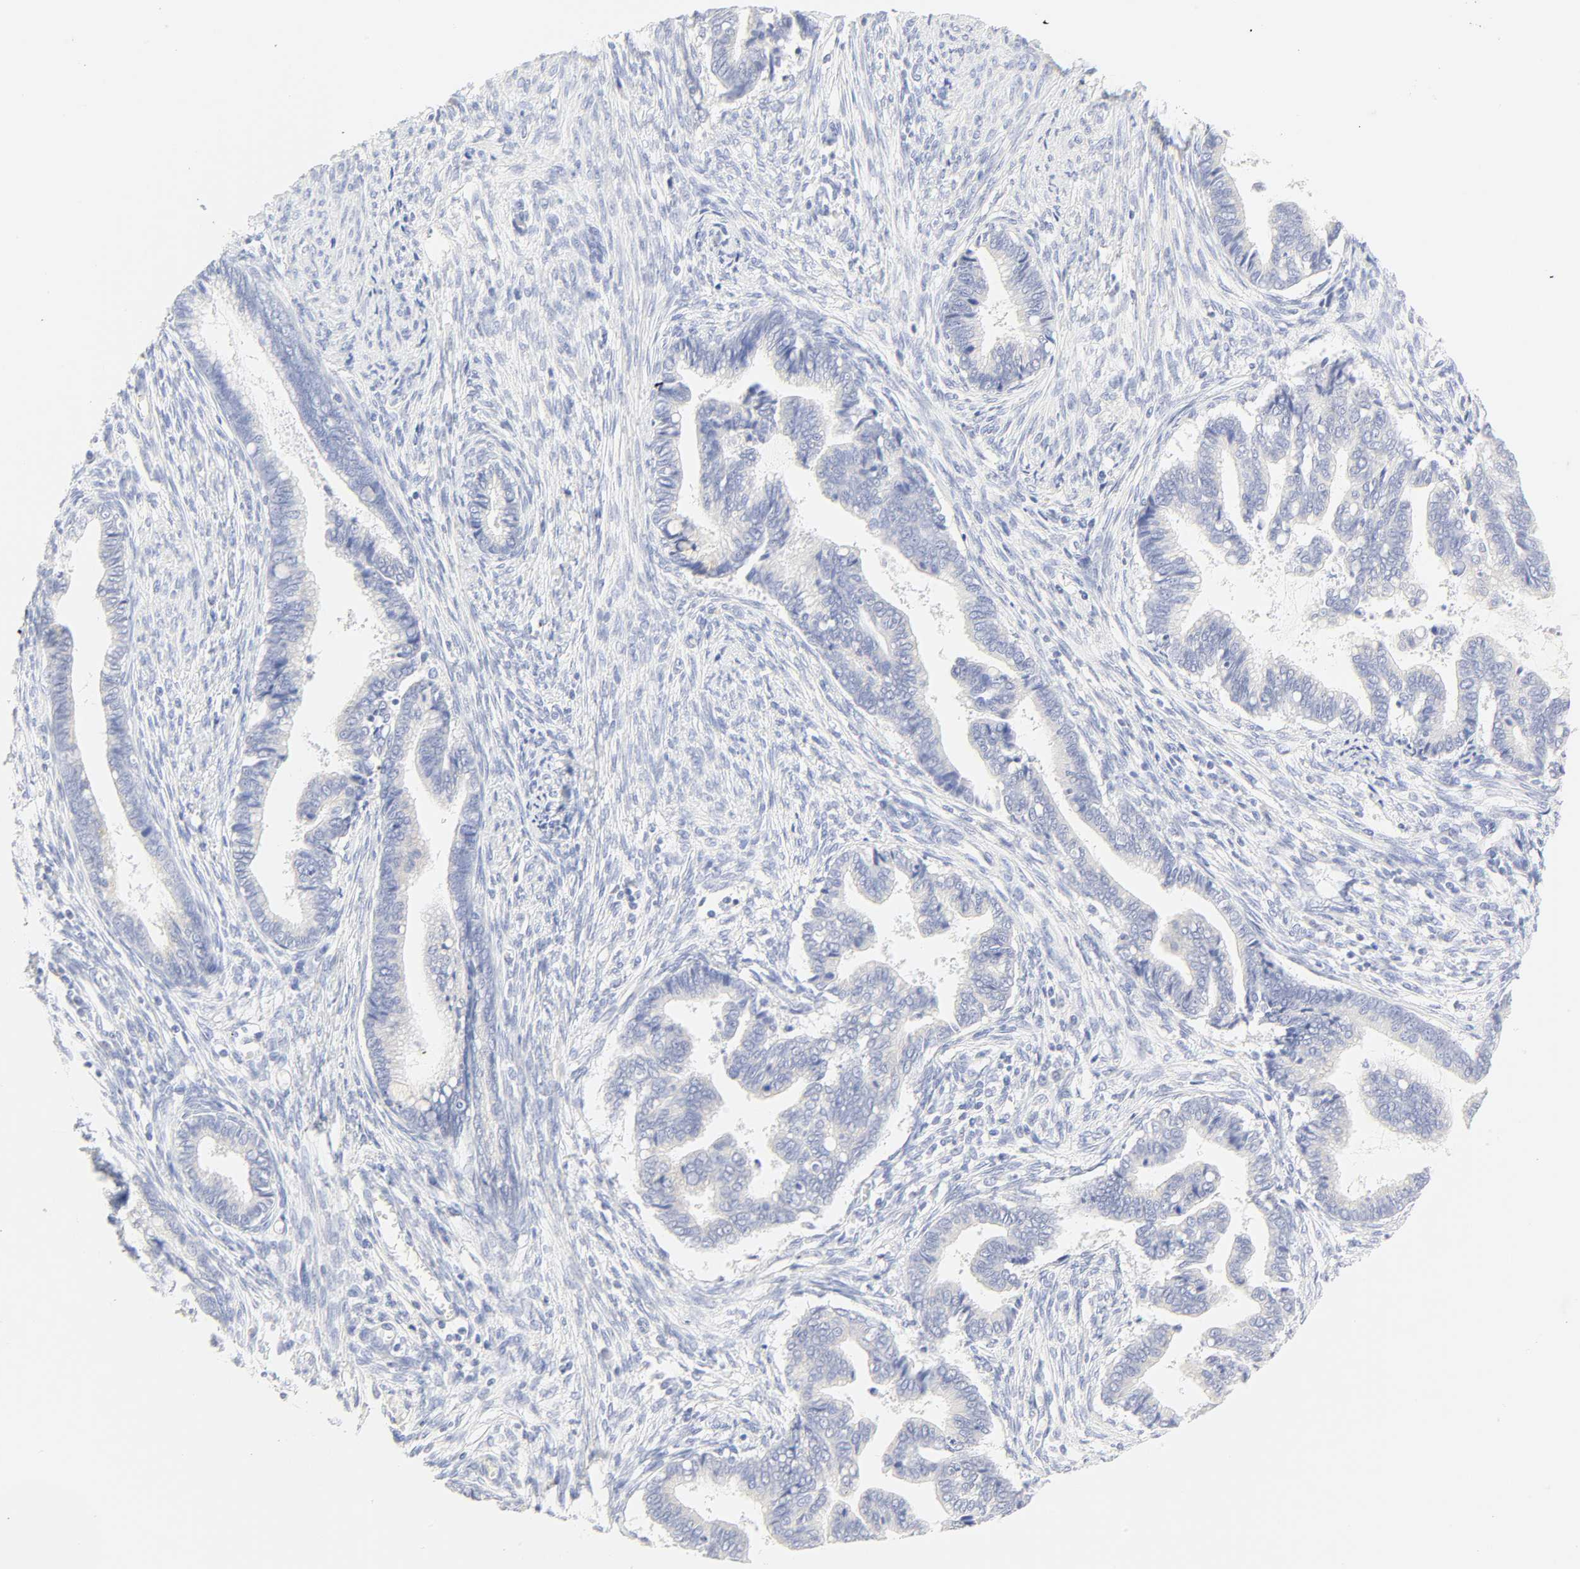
{"staining": {"intensity": "negative", "quantity": "none", "location": "none"}, "tissue": "cervical cancer", "cell_type": "Tumor cells", "image_type": "cancer", "snomed": [{"axis": "morphology", "description": "Adenocarcinoma, NOS"}, {"axis": "topography", "description": "Cervix"}], "caption": "Tumor cells show no significant expression in cervical adenocarcinoma.", "gene": "SLCO1B3", "patient": {"sex": "female", "age": 44}}